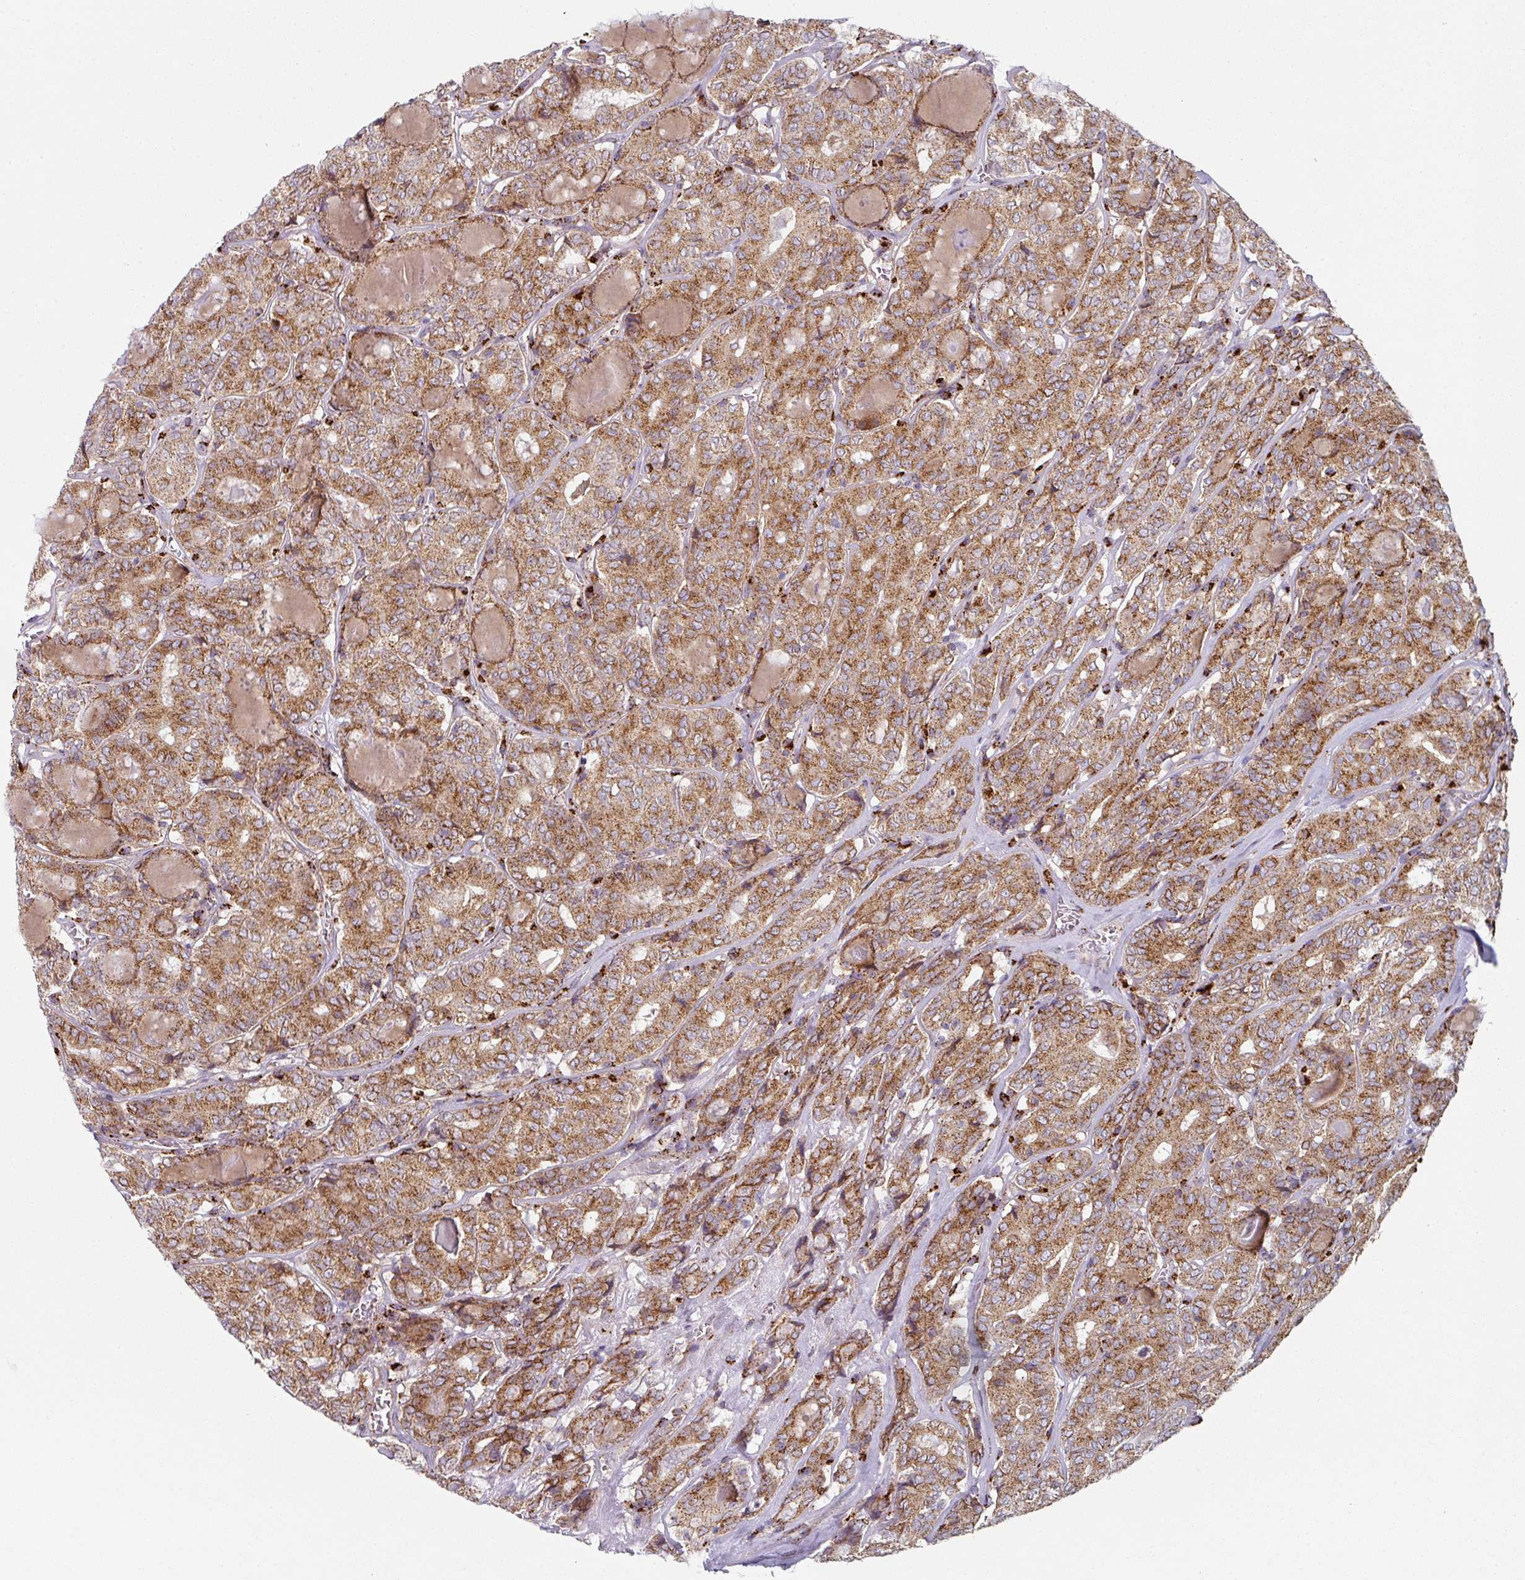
{"staining": {"intensity": "strong", "quantity": ">75%", "location": "cytoplasmic/membranous"}, "tissue": "thyroid cancer", "cell_type": "Tumor cells", "image_type": "cancer", "snomed": [{"axis": "morphology", "description": "Papillary adenocarcinoma, NOS"}, {"axis": "topography", "description": "Thyroid gland"}], "caption": "The image exhibits immunohistochemical staining of thyroid cancer. There is strong cytoplasmic/membranous staining is identified in about >75% of tumor cells. The staining was performed using DAB (3,3'-diaminobenzidine), with brown indicating positive protein expression. Nuclei are stained blue with hematoxylin.", "gene": "CCDC85B", "patient": {"sex": "female", "age": 72}}